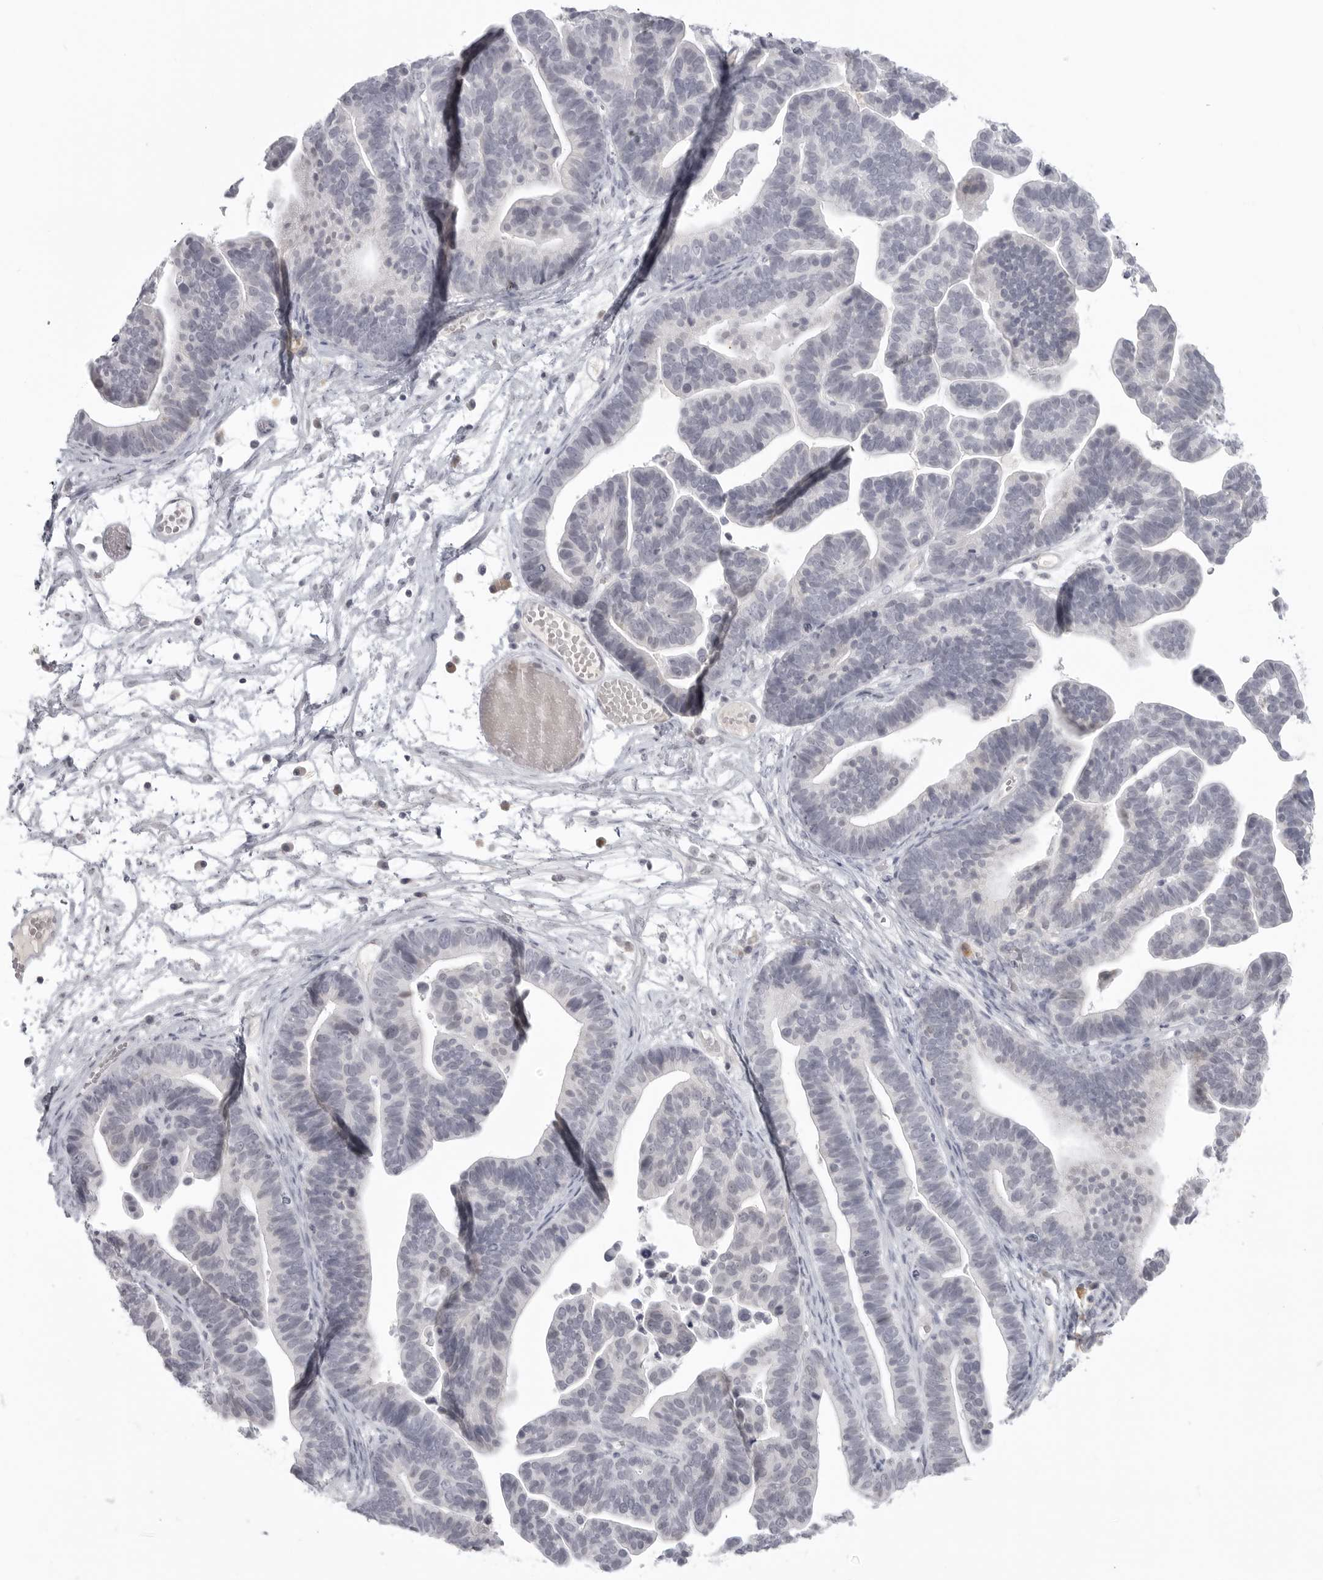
{"staining": {"intensity": "negative", "quantity": "none", "location": "none"}, "tissue": "ovarian cancer", "cell_type": "Tumor cells", "image_type": "cancer", "snomed": [{"axis": "morphology", "description": "Cystadenocarcinoma, serous, NOS"}, {"axis": "topography", "description": "Ovary"}], "caption": "The immunohistochemistry micrograph has no significant positivity in tumor cells of ovarian cancer (serous cystadenocarcinoma) tissue.", "gene": "TCTN3", "patient": {"sex": "female", "age": 56}}